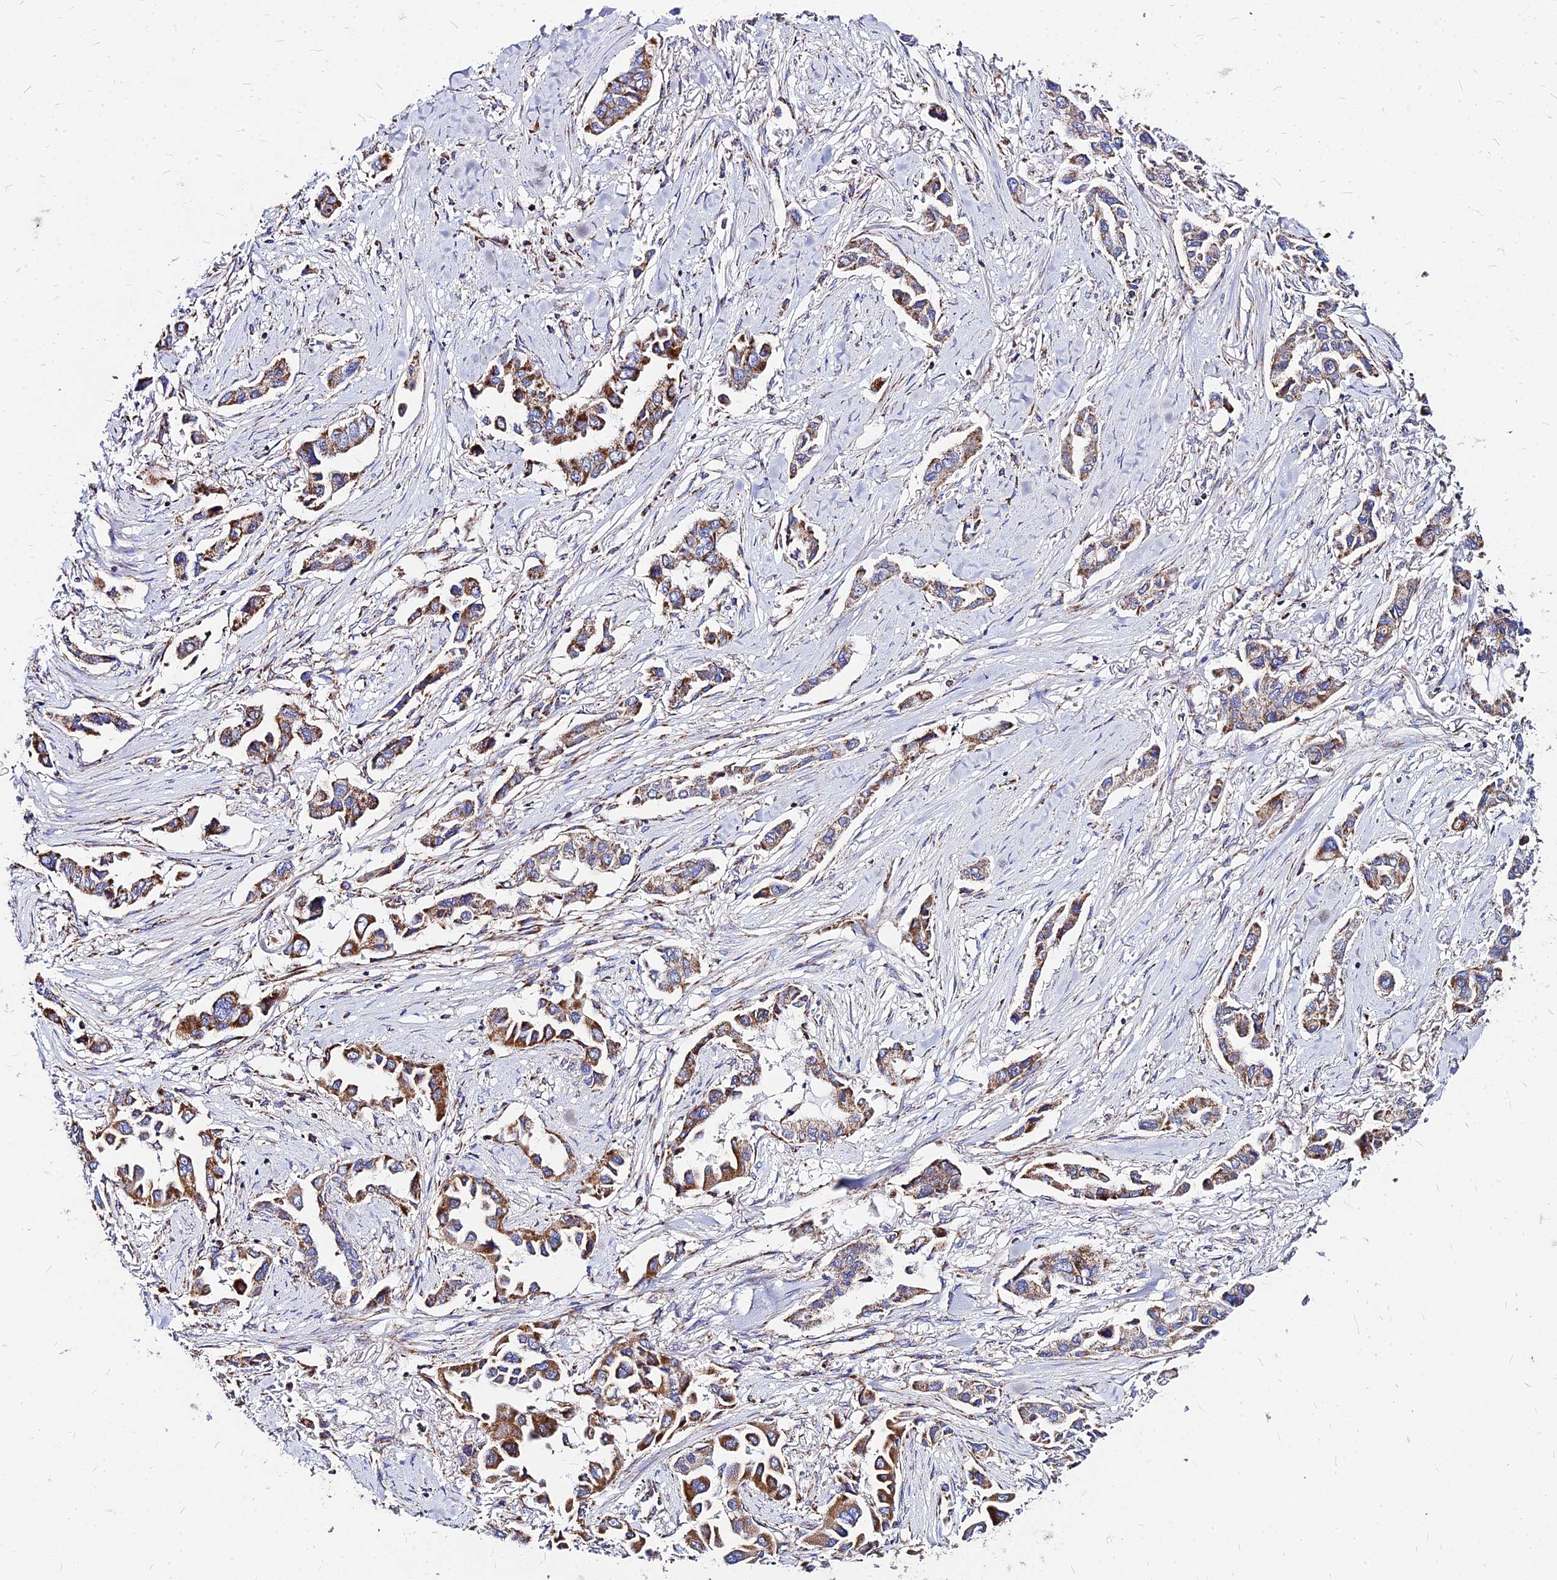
{"staining": {"intensity": "strong", "quantity": ">75%", "location": "cytoplasmic/membranous"}, "tissue": "lung cancer", "cell_type": "Tumor cells", "image_type": "cancer", "snomed": [{"axis": "morphology", "description": "Adenocarcinoma, NOS"}, {"axis": "topography", "description": "Lung"}], "caption": "An IHC photomicrograph of tumor tissue is shown. Protein staining in brown highlights strong cytoplasmic/membranous positivity in adenocarcinoma (lung) within tumor cells. (IHC, brightfield microscopy, high magnification).", "gene": "DLD", "patient": {"sex": "female", "age": 76}}